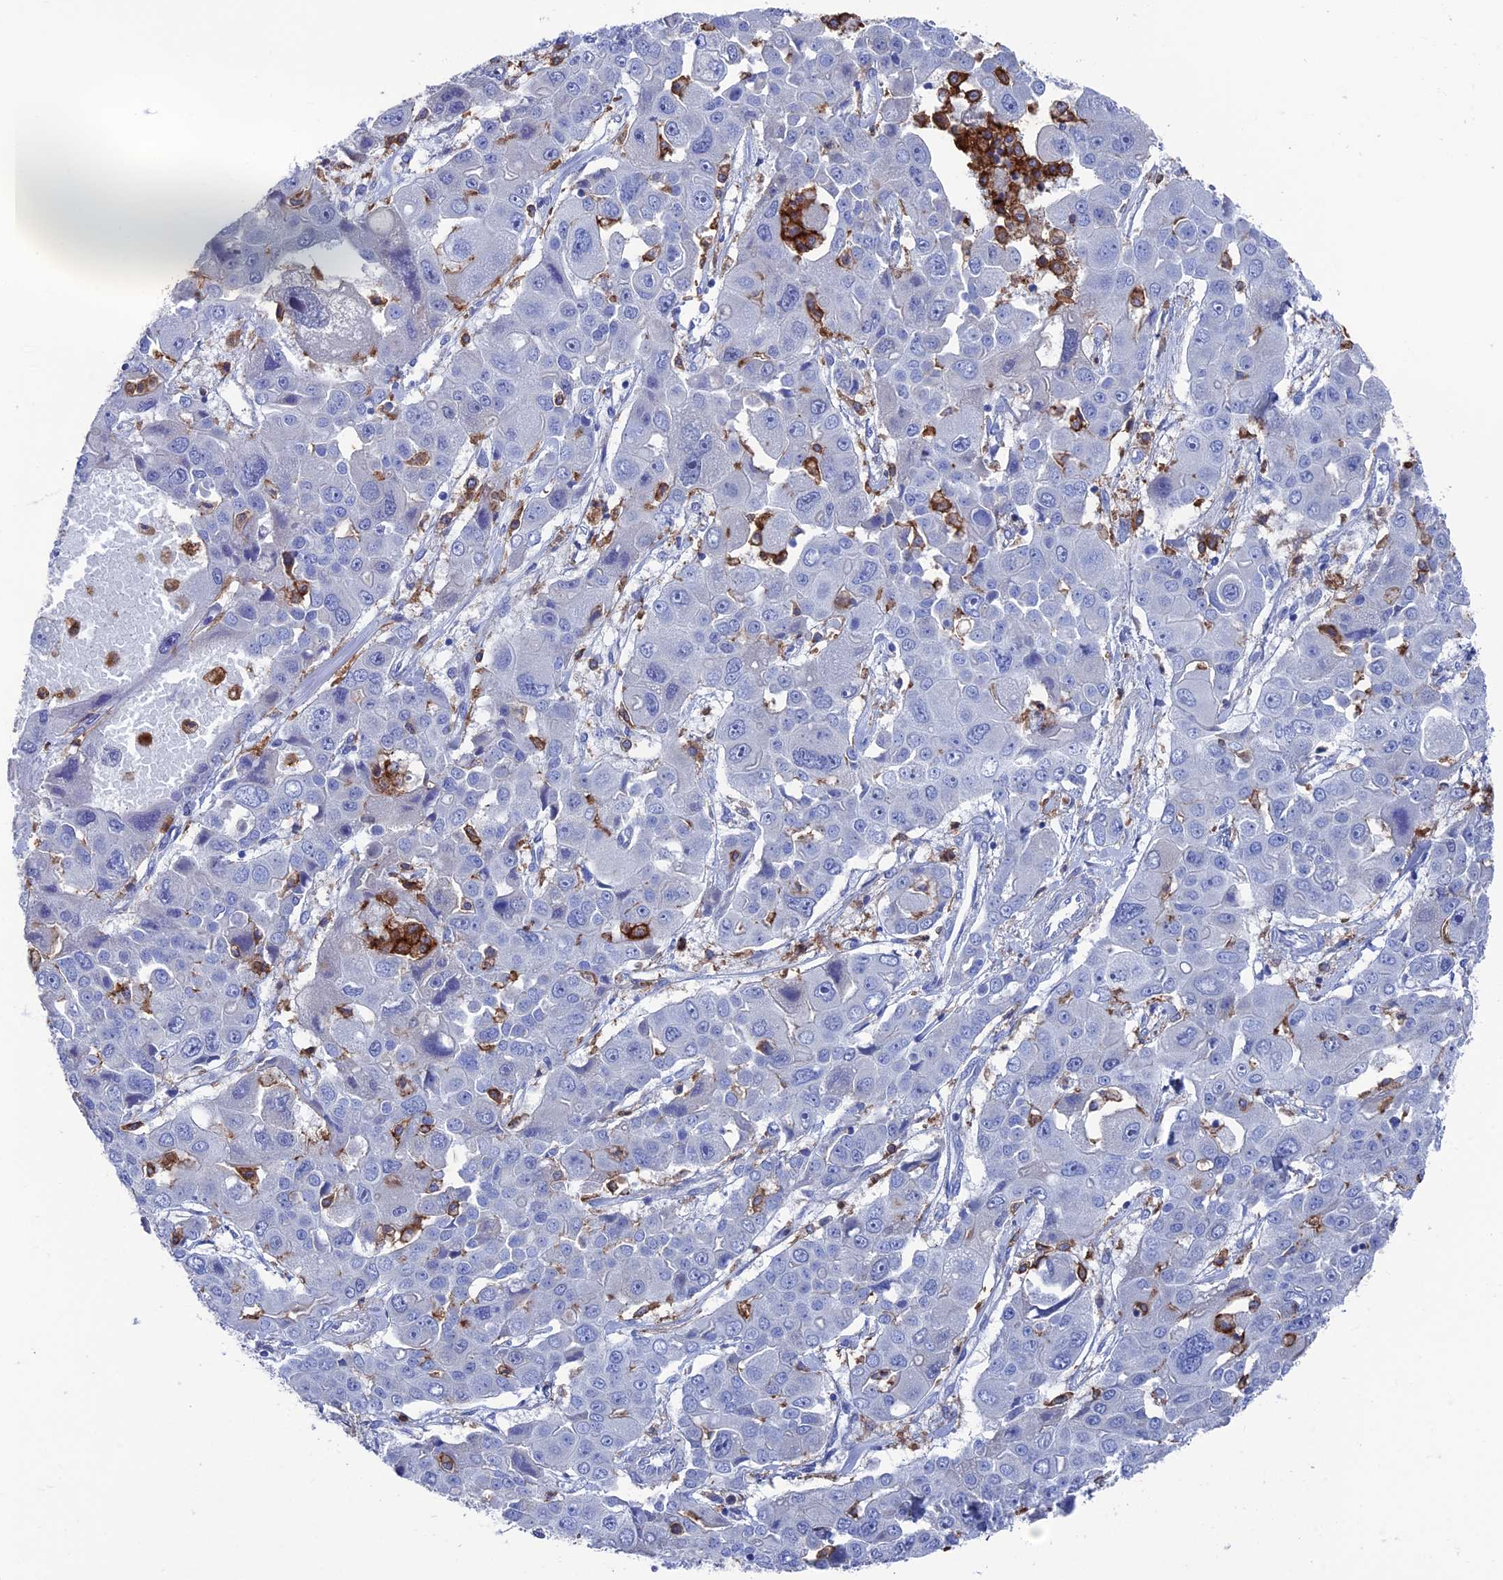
{"staining": {"intensity": "negative", "quantity": "none", "location": "none"}, "tissue": "liver cancer", "cell_type": "Tumor cells", "image_type": "cancer", "snomed": [{"axis": "morphology", "description": "Cholangiocarcinoma"}, {"axis": "topography", "description": "Liver"}], "caption": "Micrograph shows no protein staining in tumor cells of liver cancer tissue. (Brightfield microscopy of DAB immunohistochemistry at high magnification).", "gene": "TYROBP", "patient": {"sex": "male", "age": 67}}